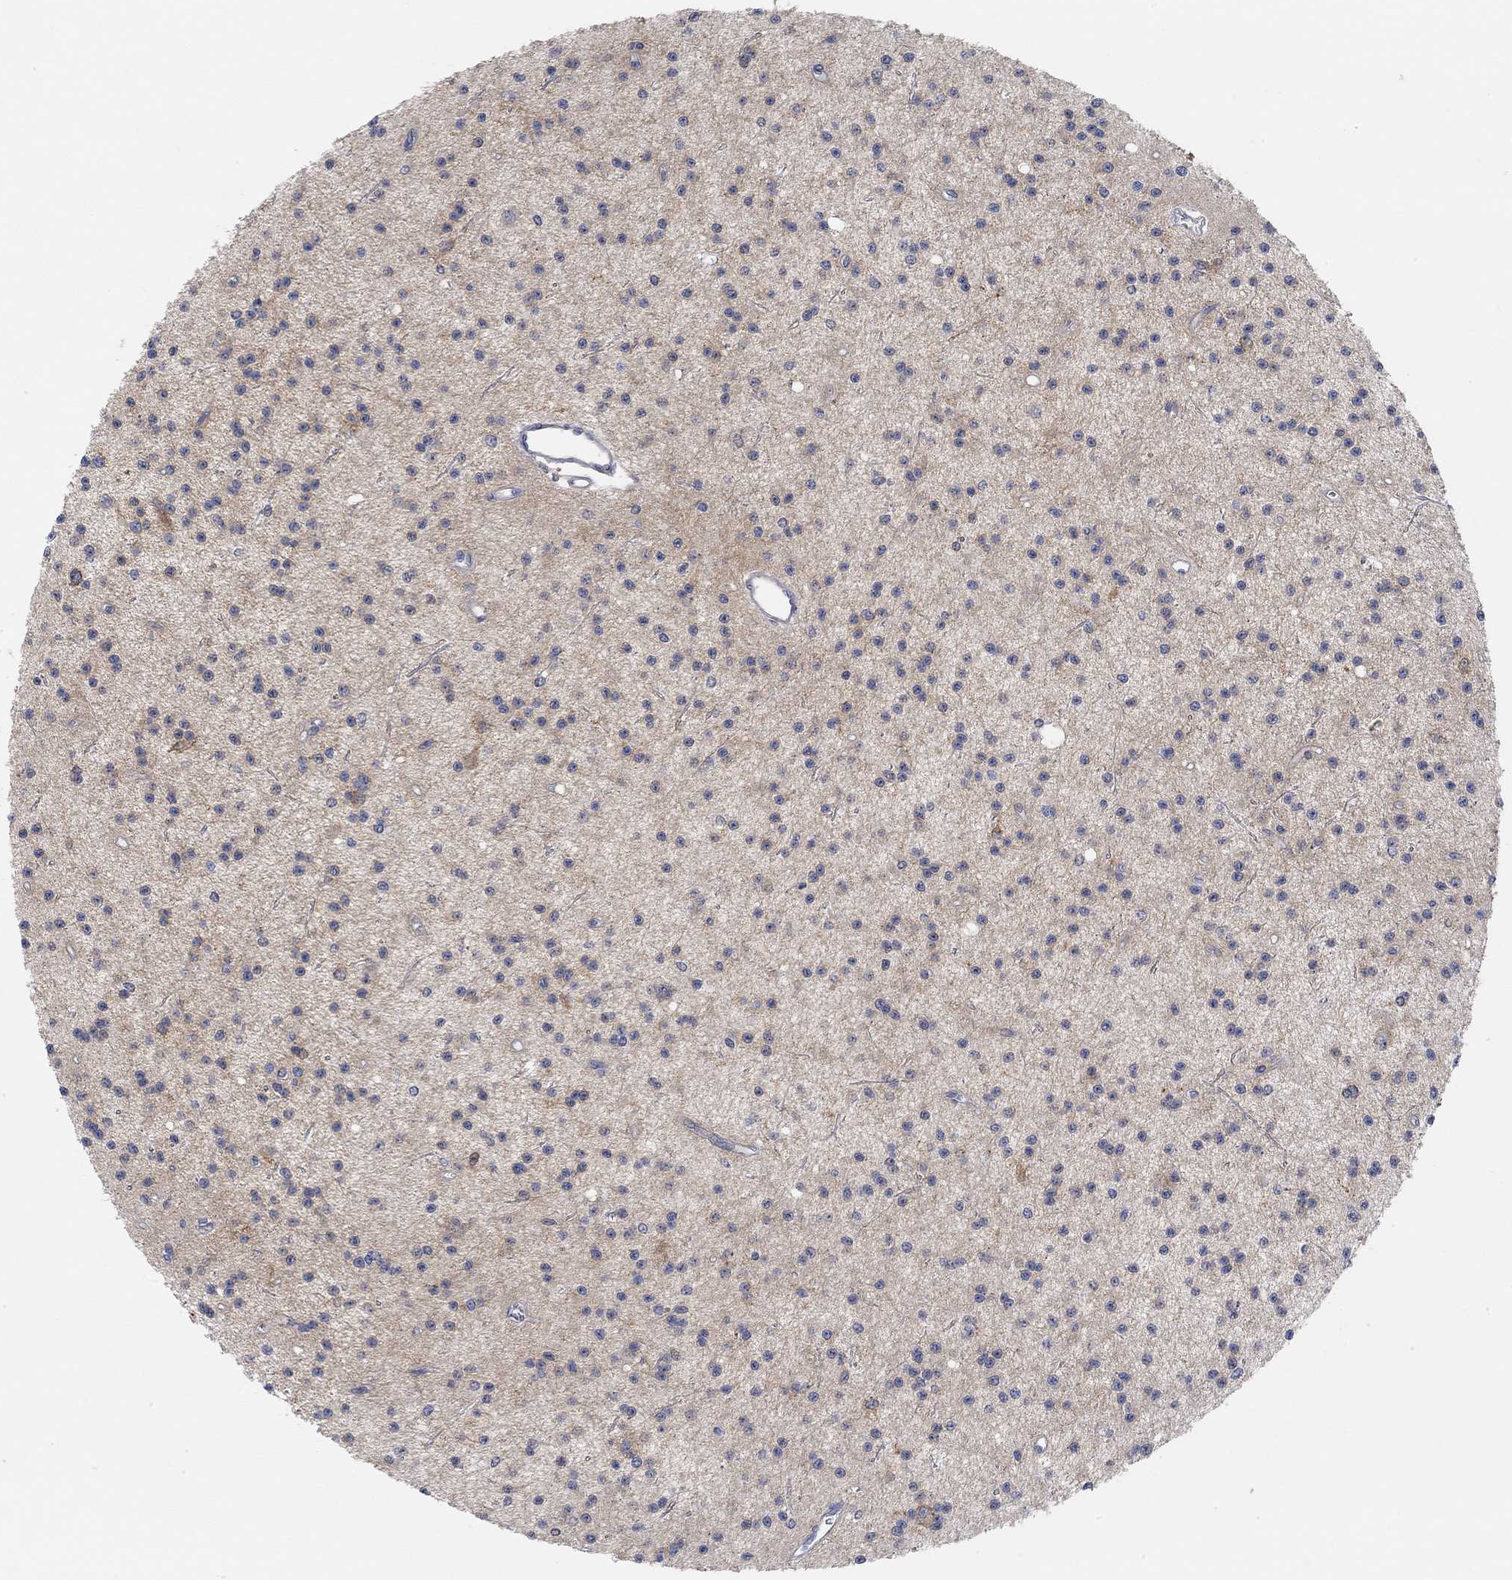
{"staining": {"intensity": "strong", "quantity": "<25%", "location": "cytoplasmic/membranous"}, "tissue": "glioma", "cell_type": "Tumor cells", "image_type": "cancer", "snomed": [{"axis": "morphology", "description": "Glioma, malignant, Low grade"}, {"axis": "topography", "description": "Brain"}], "caption": "Protein staining shows strong cytoplasmic/membranous expression in about <25% of tumor cells in glioma.", "gene": "SYT16", "patient": {"sex": "male", "age": 27}}